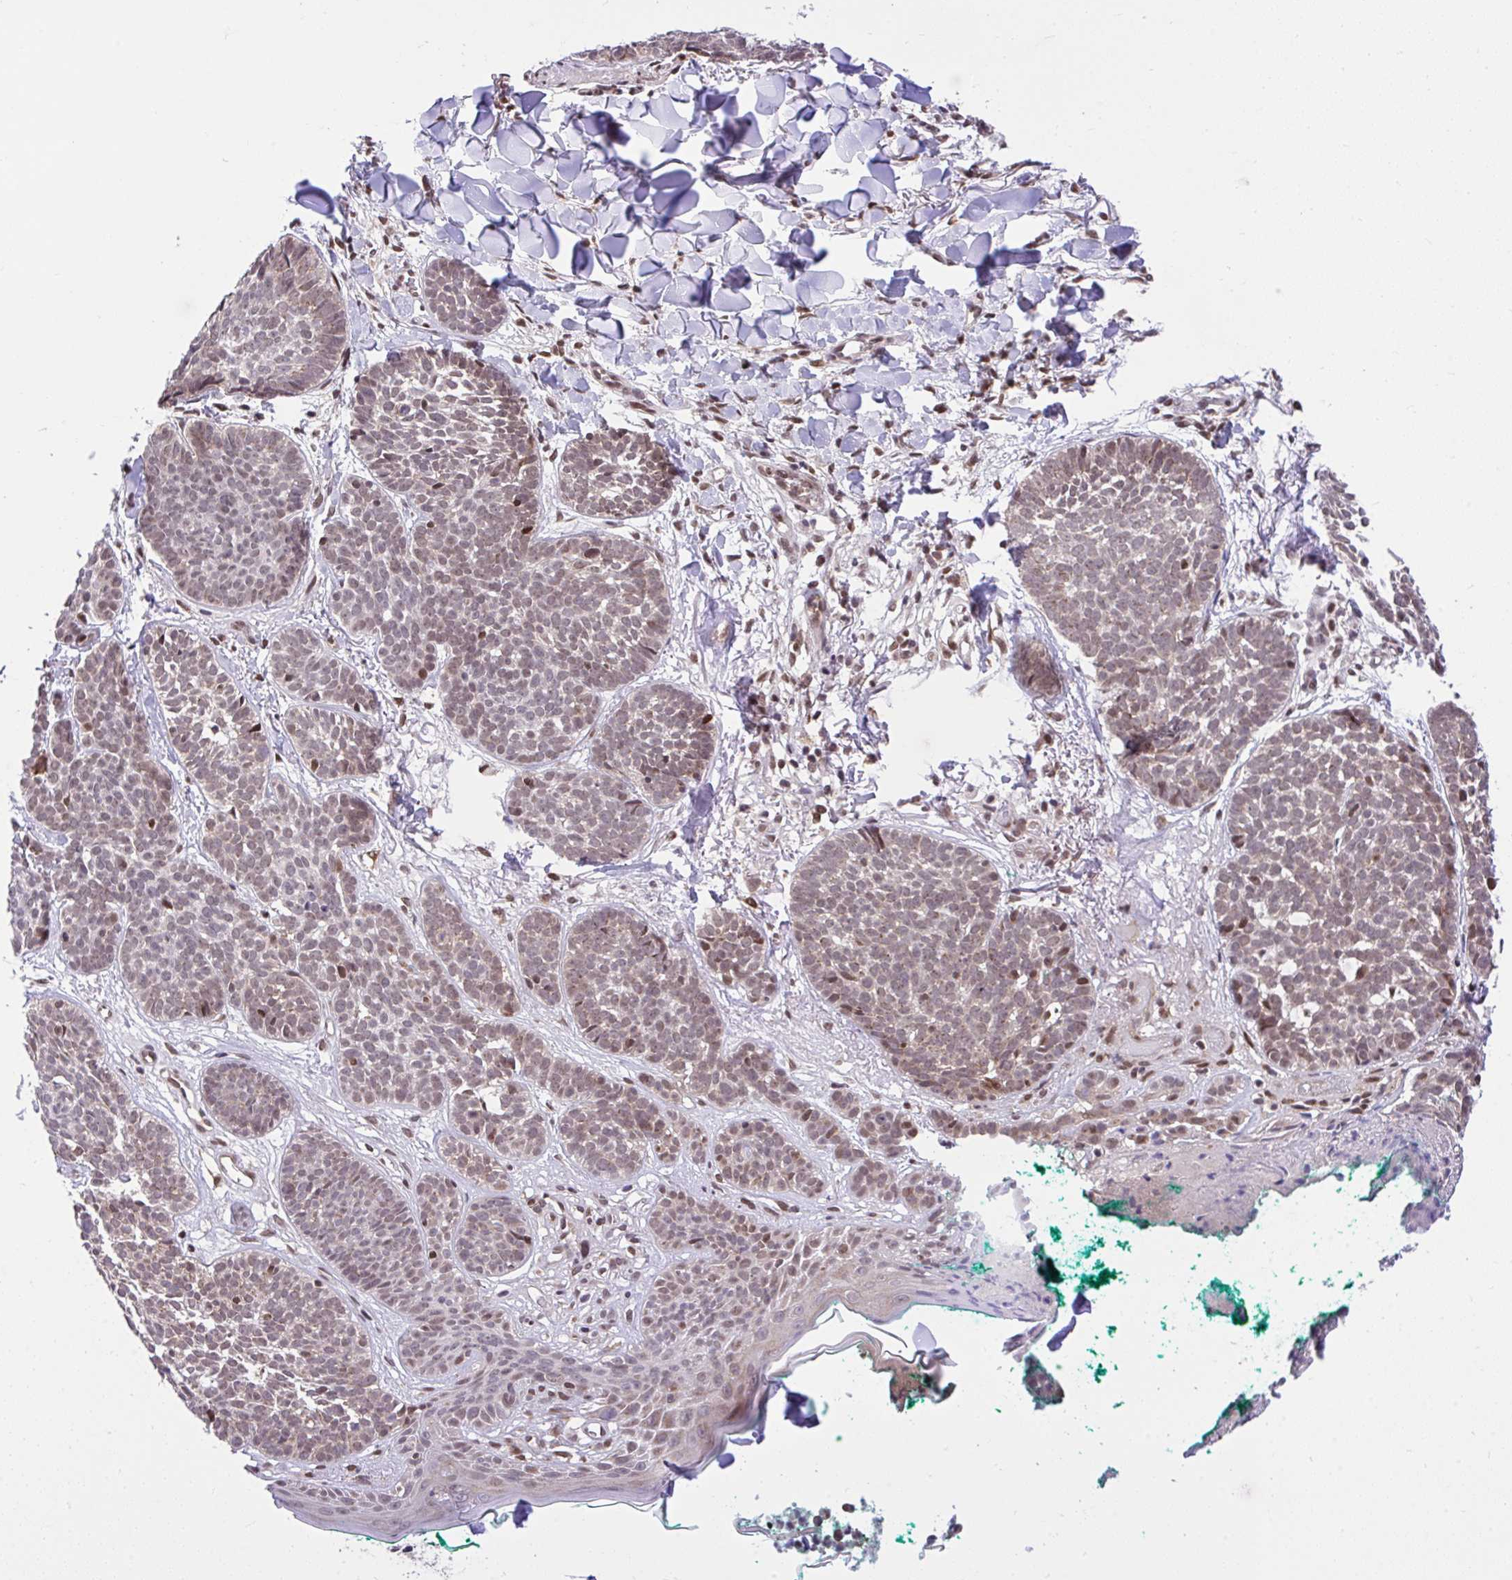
{"staining": {"intensity": "weak", "quantity": ">75%", "location": "nuclear"}, "tissue": "skin cancer", "cell_type": "Tumor cells", "image_type": "cancer", "snomed": [{"axis": "morphology", "description": "Basal cell carcinoma"}, {"axis": "topography", "description": "Skin"}, {"axis": "topography", "description": "Skin of neck"}, {"axis": "topography", "description": "Skin of shoulder"}, {"axis": "topography", "description": "Skin of back"}], "caption": "This is an image of IHC staining of skin cancer (basal cell carcinoma), which shows weak positivity in the nuclear of tumor cells.", "gene": "GLIS3", "patient": {"sex": "male", "age": 80}}